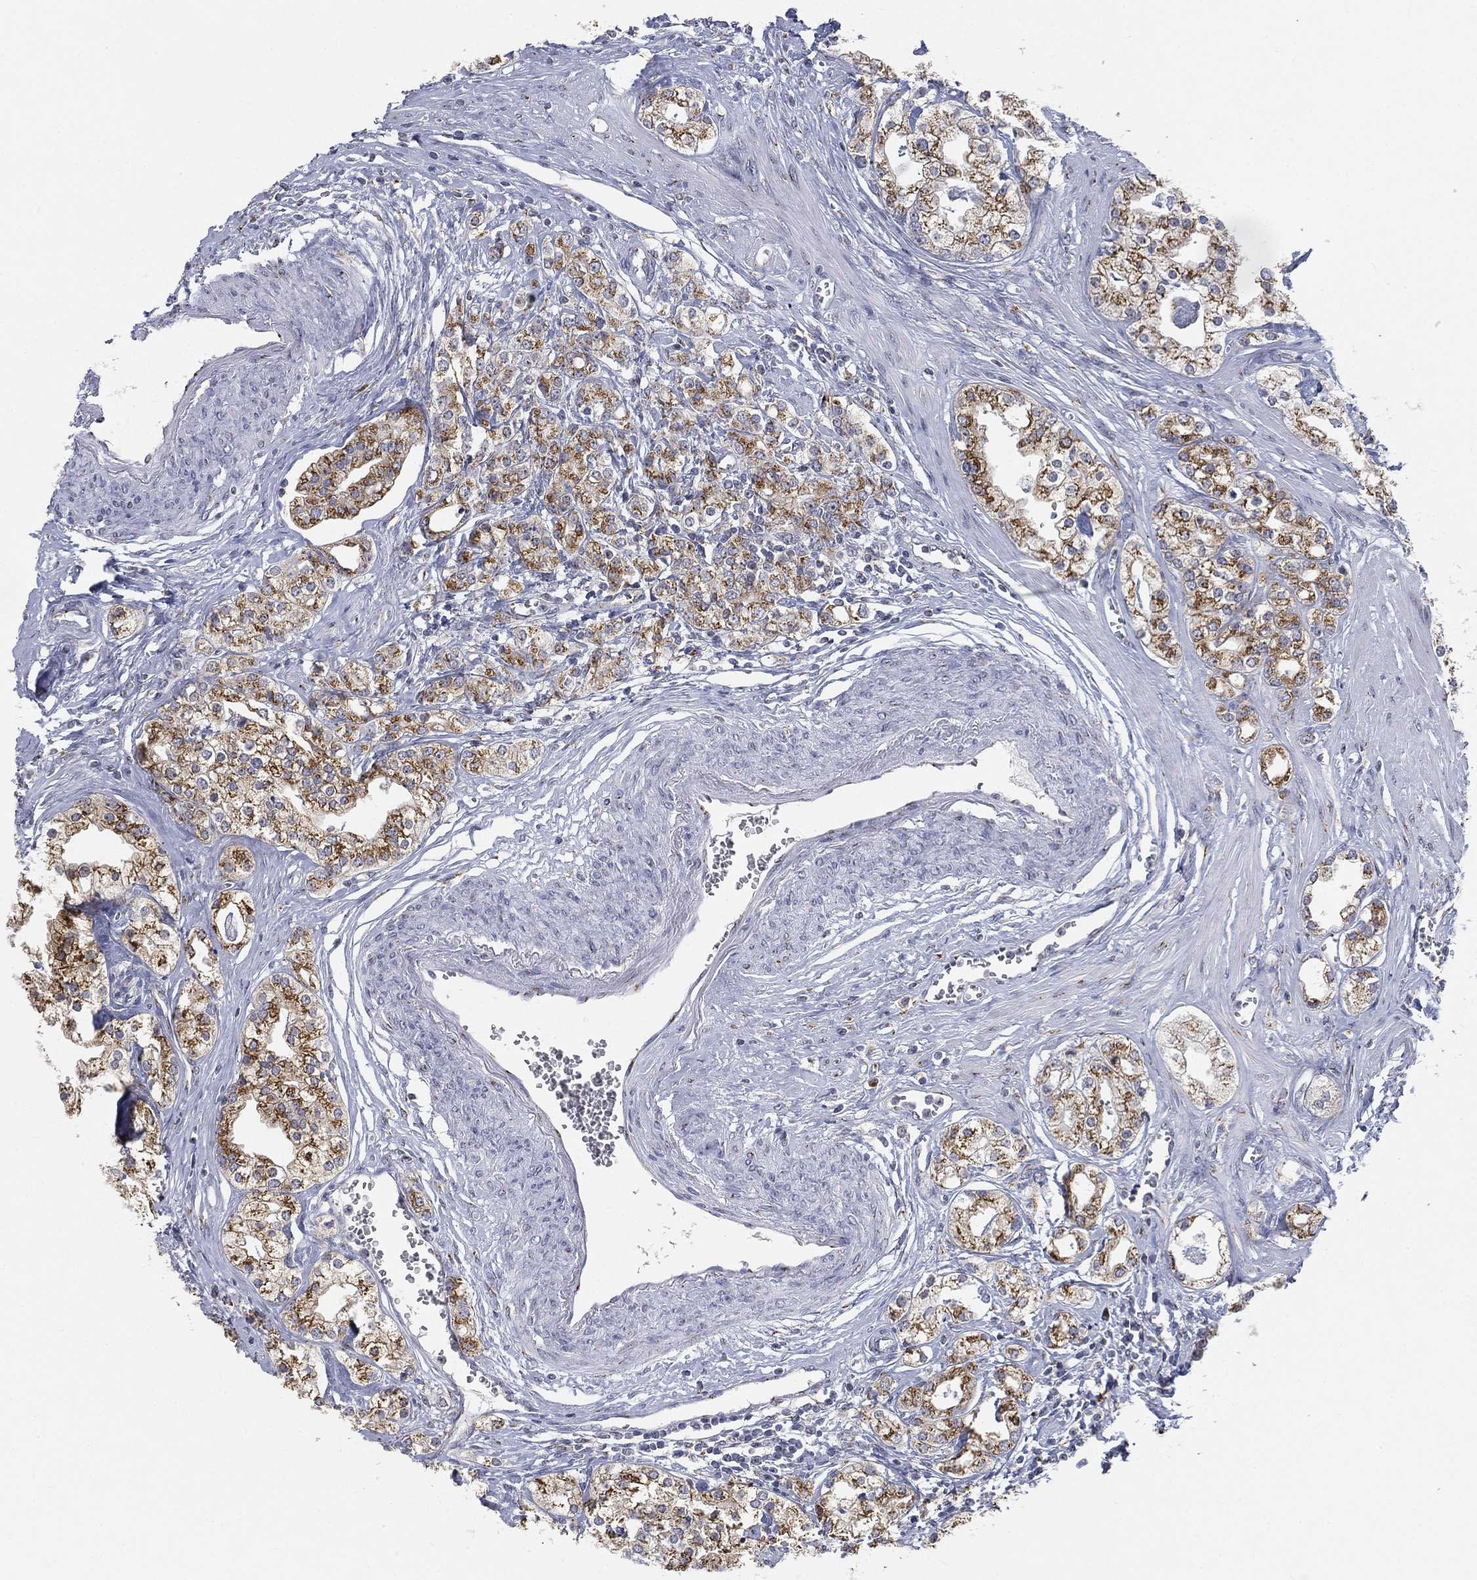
{"staining": {"intensity": "strong", "quantity": "25%-75%", "location": "cytoplasmic/membranous"}, "tissue": "prostate cancer", "cell_type": "Tumor cells", "image_type": "cancer", "snomed": [{"axis": "morphology", "description": "Adenocarcinoma, NOS"}, {"axis": "topography", "description": "Prostate and seminal vesicle, NOS"}, {"axis": "topography", "description": "Prostate"}], "caption": "High-magnification brightfield microscopy of prostate adenocarcinoma stained with DAB (3,3'-diaminobenzidine) (brown) and counterstained with hematoxylin (blue). tumor cells exhibit strong cytoplasmic/membranous expression is appreciated in about25%-75% of cells. (Stains: DAB in brown, nuclei in blue, Microscopy: brightfield microscopy at high magnification).", "gene": "TICAM1", "patient": {"sex": "male", "age": 62}}